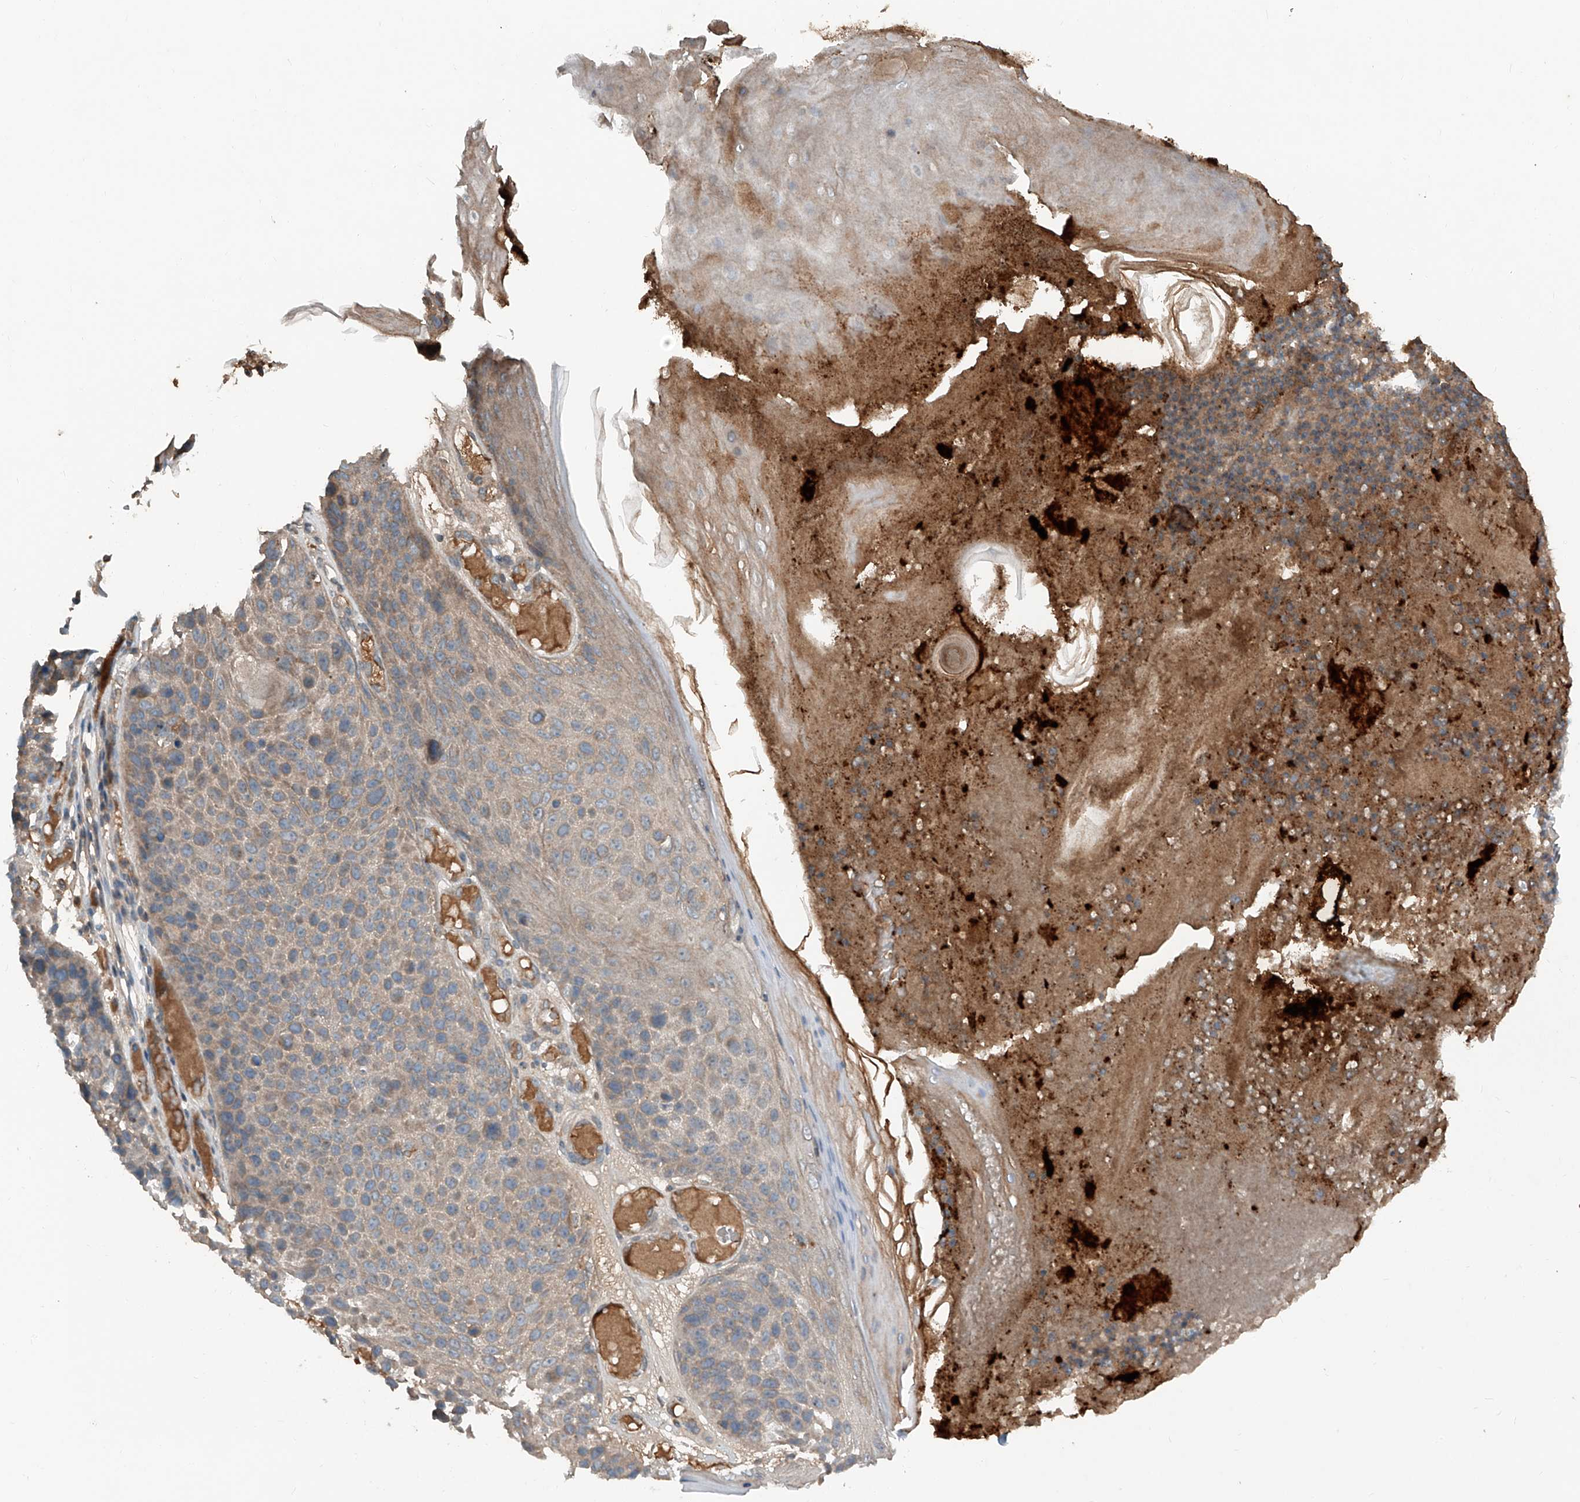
{"staining": {"intensity": "weak", "quantity": "25%-75%", "location": "cytoplasmic/membranous"}, "tissue": "skin cancer", "cell_type": "Tumor cells", "image_type": "cancer", "snomed": [{"axis": "morphology", "description": "Squamous cell carcinoma, NOS"}, {"axis": "topography", "description": "Skin"}], "caption": "Squamous cell carcinoma (skin) stained for a protein demonstrates weak cytoplasmic/membranous positivity in tumor cells. (DAB (3,3'-diaminobenzidine) IHC, brown staining for protein, blue staining for nuclei).", "gene": "ADAM23", "patient": {"sex": "female", "age": 88}}